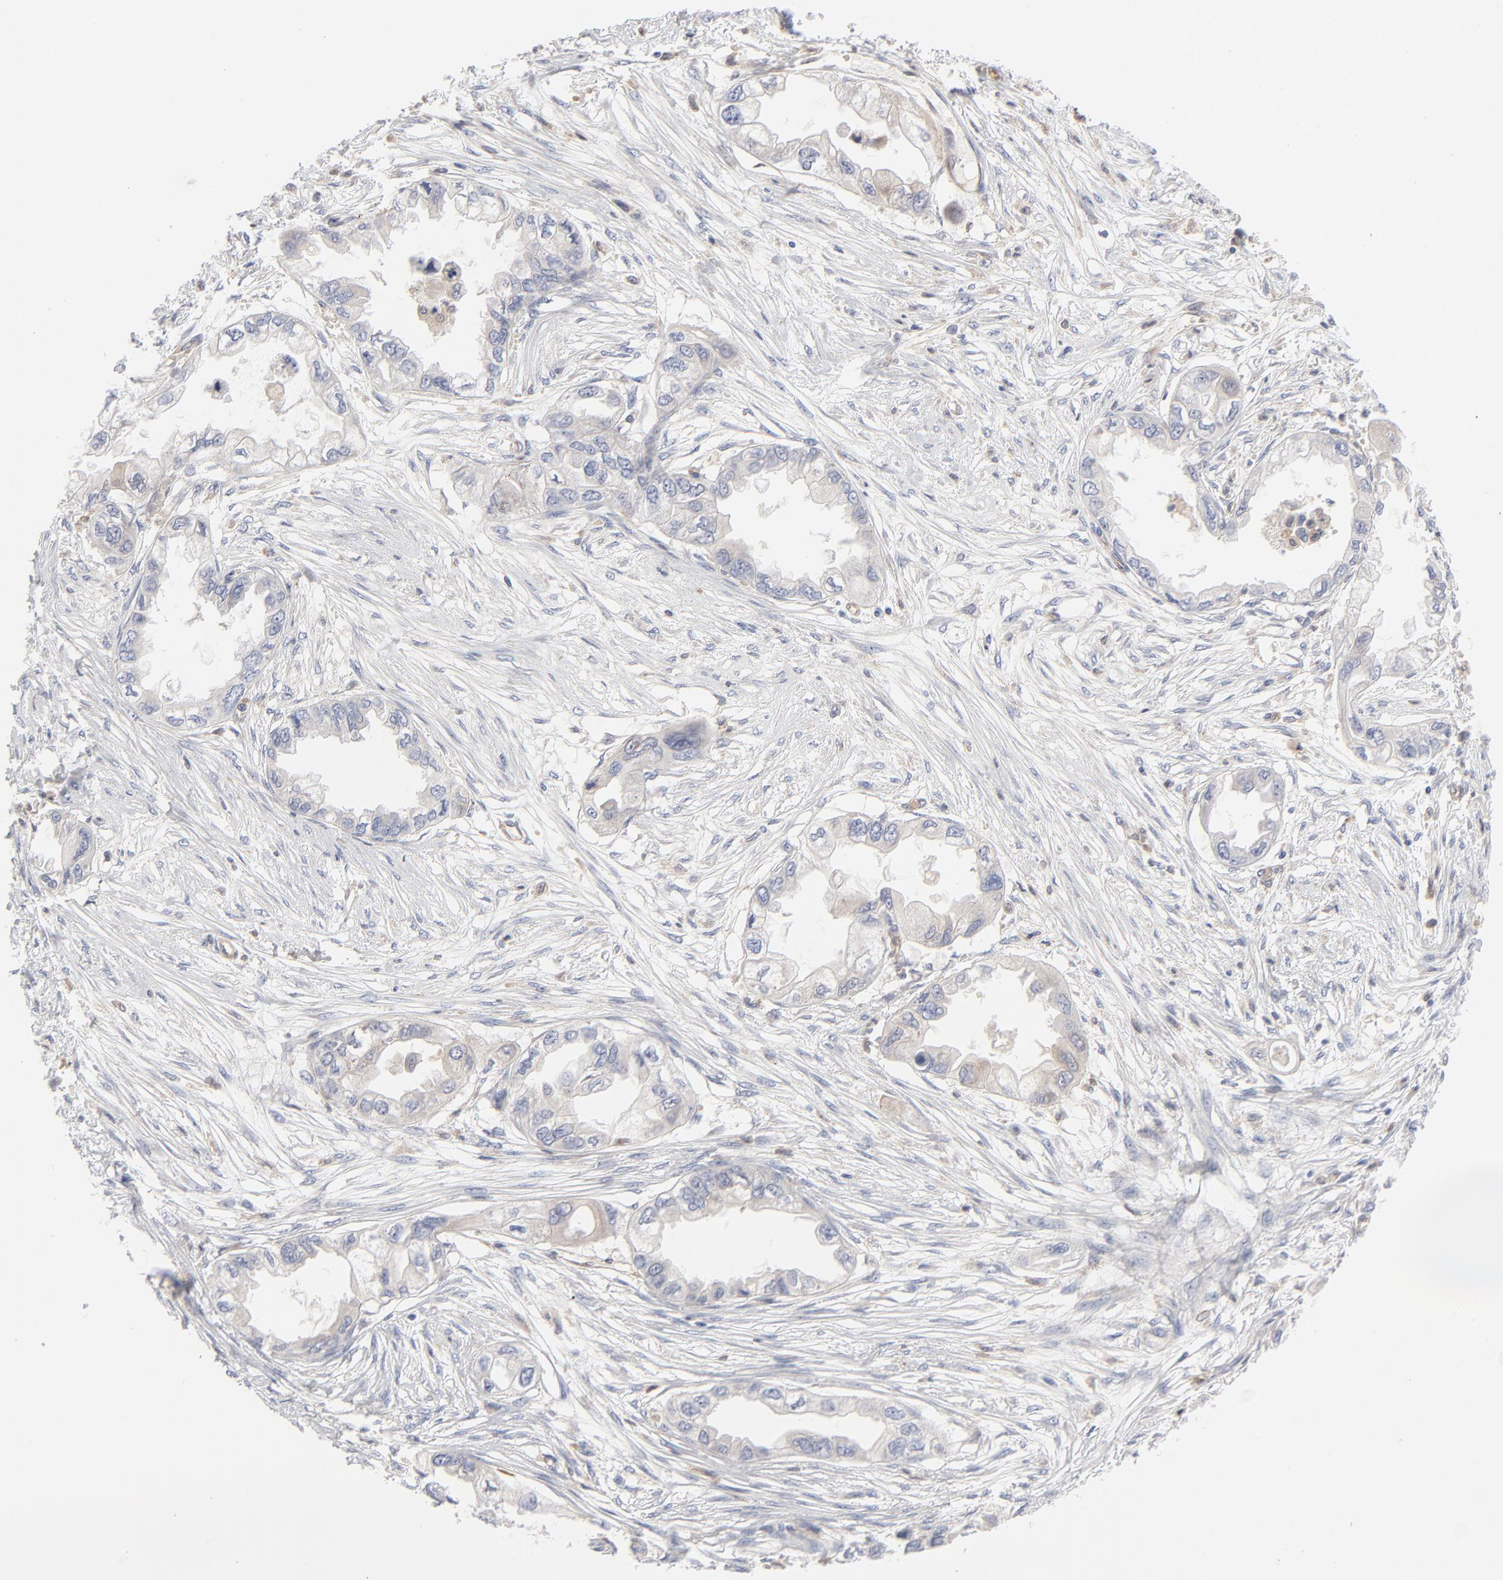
{"staining": {"intensity": "negative", "quantity": "none", "location": "none"}, "tissue": "endometrial cancer", "cell_type": "Tumor cells", "image_type": "cancer", "snomed": [{"axis": "morphology", "description": "Adenocarcinoma, NOS"}, {"axis": "topography", "description": "Endometrium"}], "caption": "This is an immunohistochemistry histopathology image of endometrial cancer. There is no expression in tumor cells.", "gene": "ARRB1", "patient": {"sex": "female", "age": 67}}